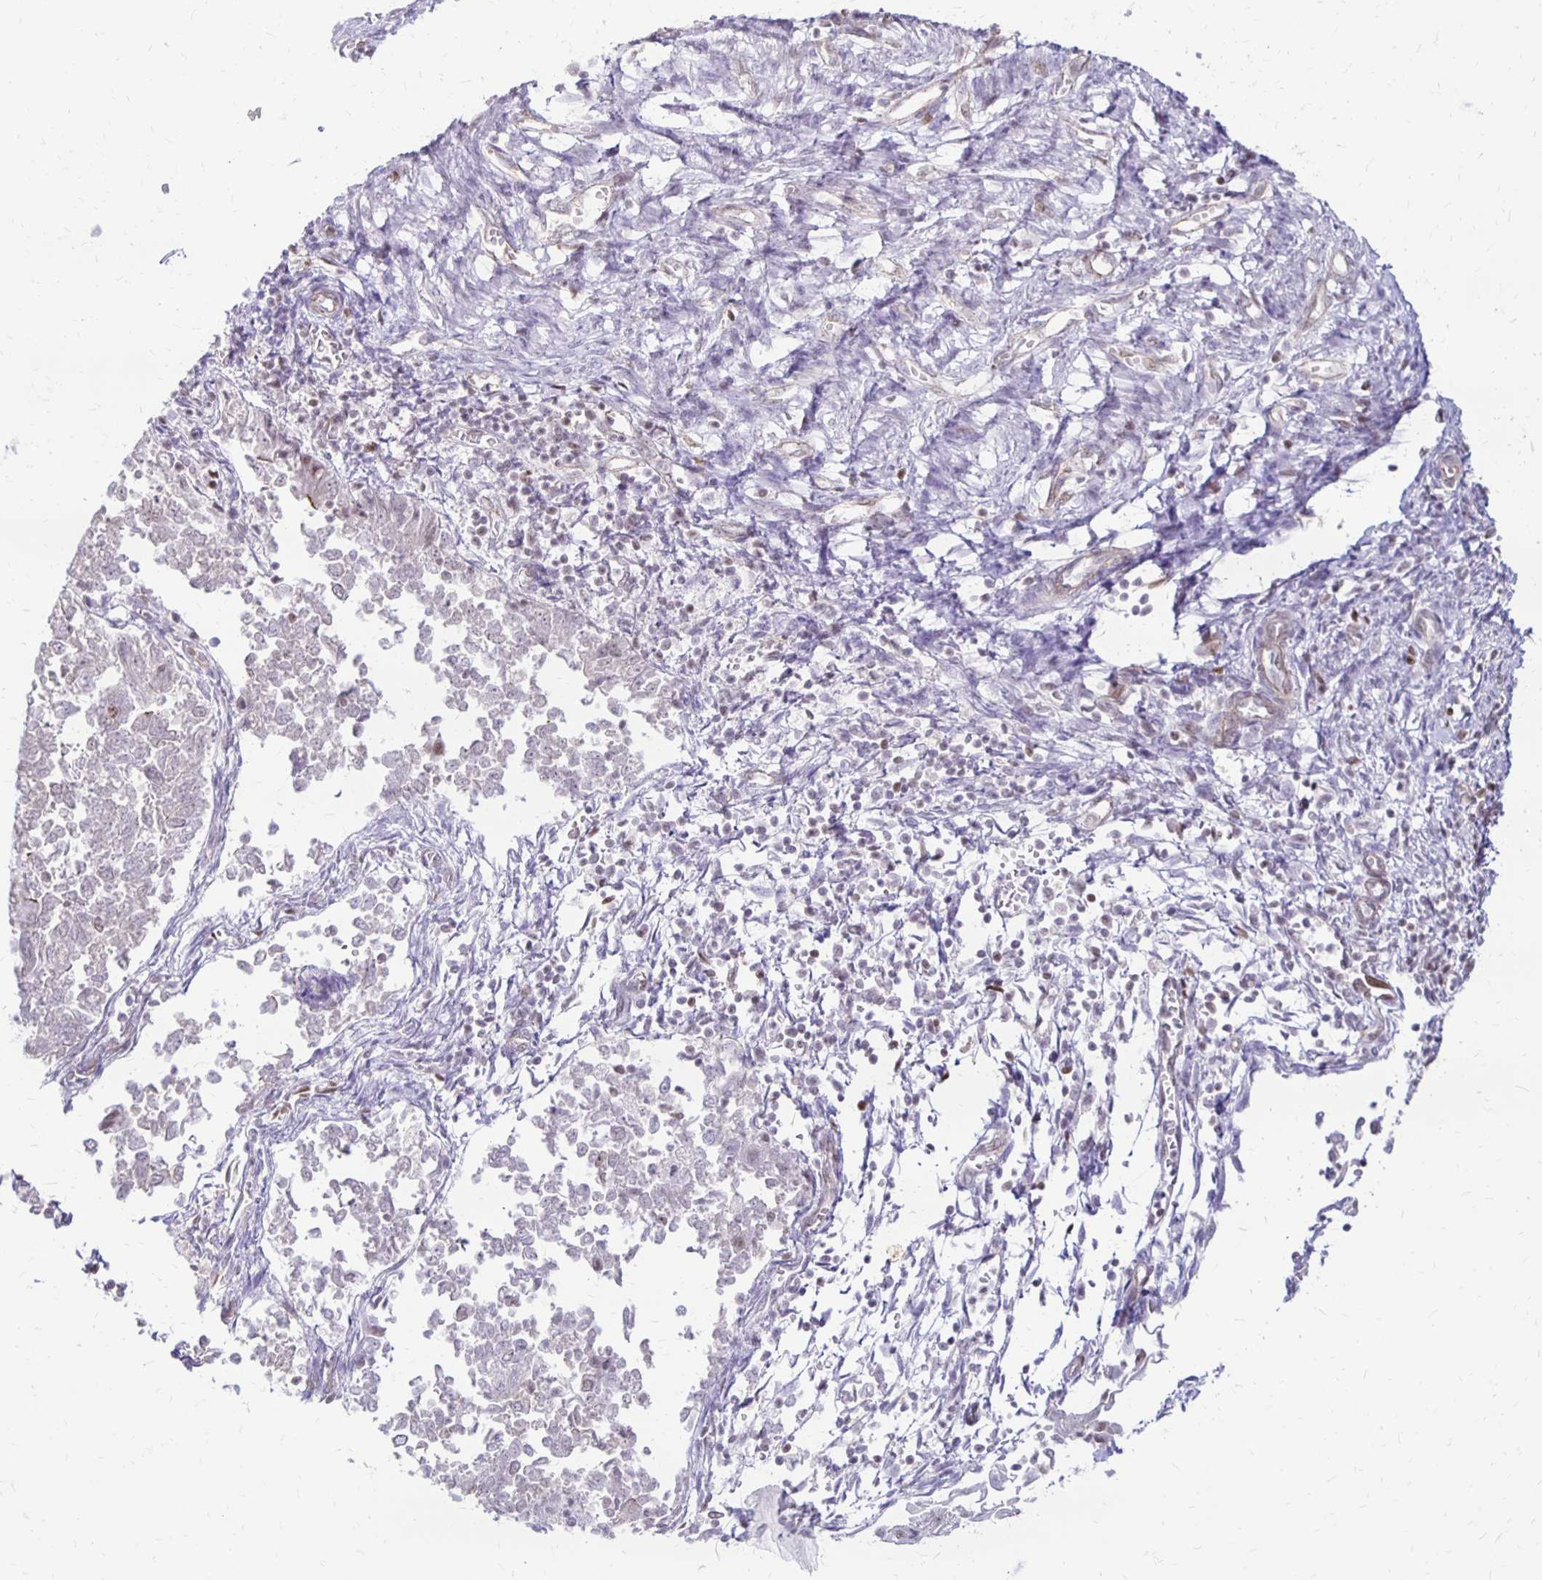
{"staining": {"intensity": "negative", "quantity": "none", "location": "none"}, "tissue": "endometrial cancer", "cell_type": "Tumor cells", "image_type": "cancer", "snomed": [{"axis": "morphology", "description": "Adenocarcinoma, NOS"}, {"axis": "topography", "description": "Endometrium"}], "caption": "Immunohistochemical staining of human adenocarcinoma (endometrial) reveals no significant staining in tumor cells.", "gene": "DDB2", "patient": {"sex": "female", "age": 65}}